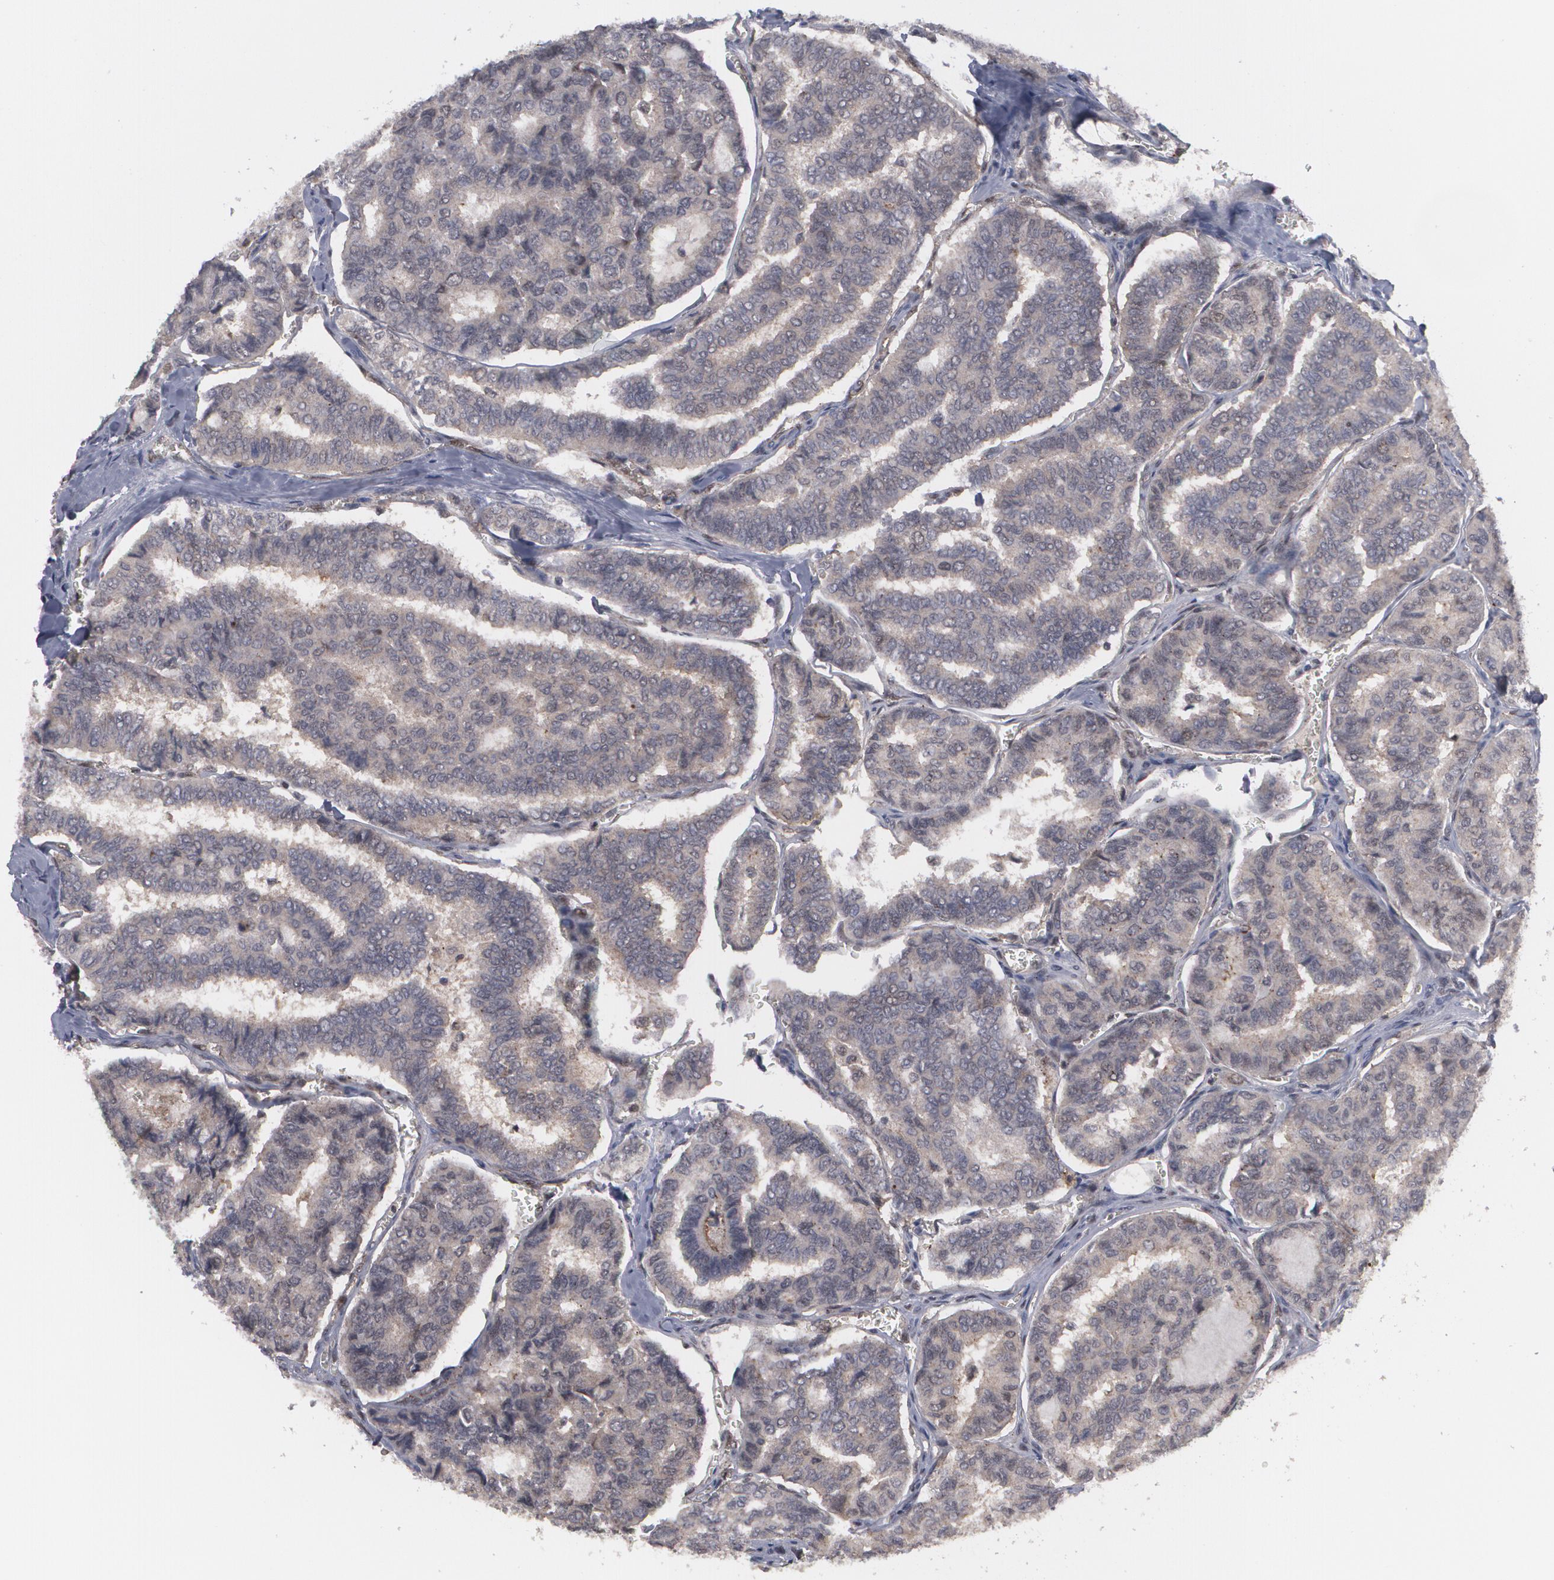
{"staining": {"intensity": "weak", "quantity": "25%-75%", "location": "nuclear"}, "tissue": "thyroid cancer", "cell_type": "Tumor cells", "image_type": "cancer", "snomed": [{"axis": "morphology", "description": "Papillary adenocarcinoma, NOS"}, {"axis": "topography", "description": "Thyroid gland"}], "caption": "Thyroid cancer (papillary adenocarcinoma) was stained to show a protein in brown. There is low levels of weak nuclear positivity in about 25%-75% of tumor cells.", "gene": "INTS6", "patient": {"sex": "female", "age": 35}}